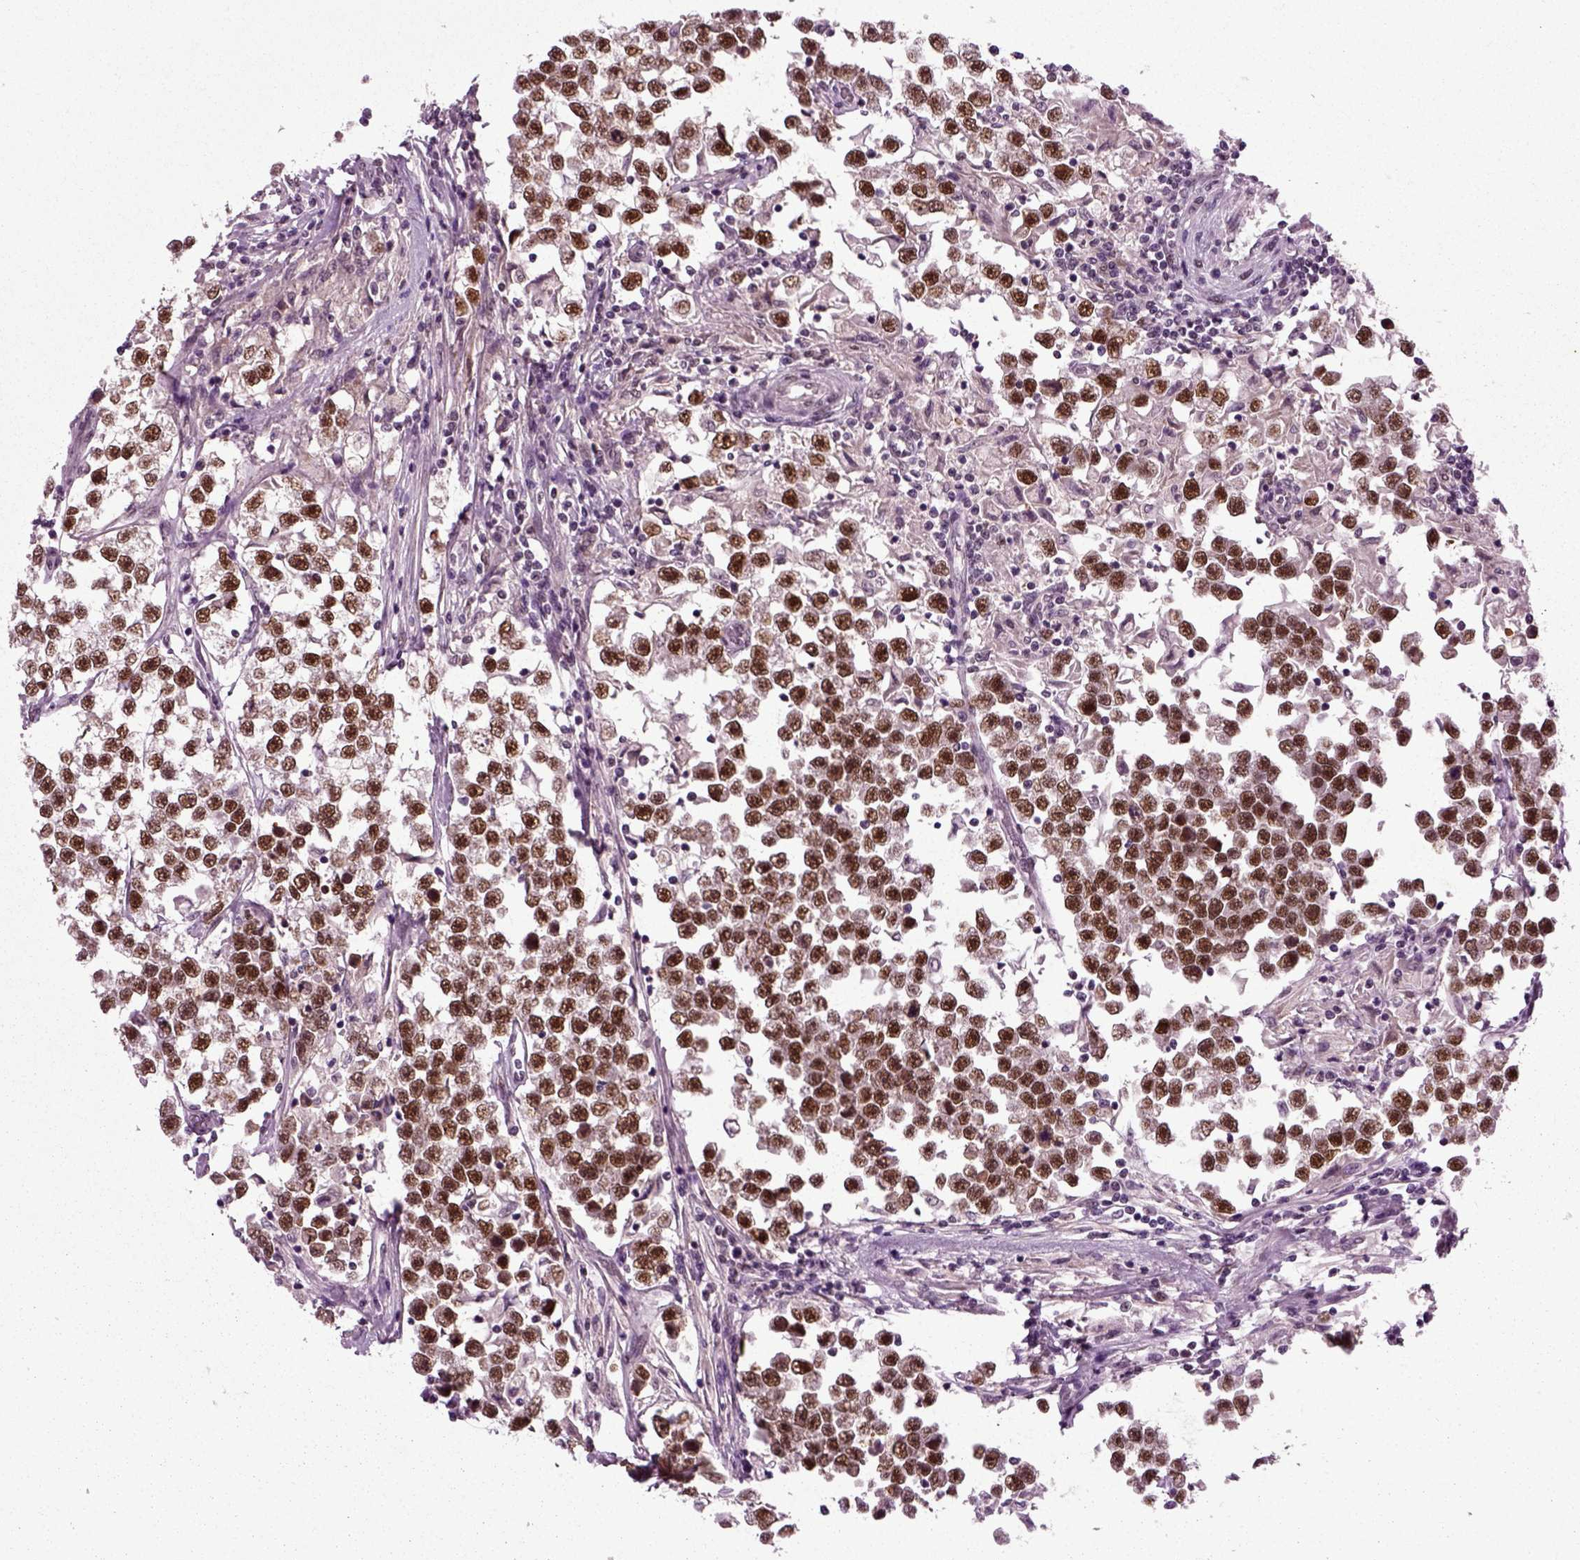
{"staining": {"intensity": "strong", "quantity": ">75%", "location": "nuclear"}, "tissue": "testis cancer", "cell_type": "Tumor cells", "image_type": "cancer", "snomed": [{"axis": "morphology", "description": "Seminoma, NOS"}, {"axis": "topography", "description": "Testis"}], "caption": "Protein staining of testis cancer tissue shows strong nuclear staining in approximately >75% of tumor cells.", "gene": "RCOR3", "patient": {"sex": "male", "age": 46}}